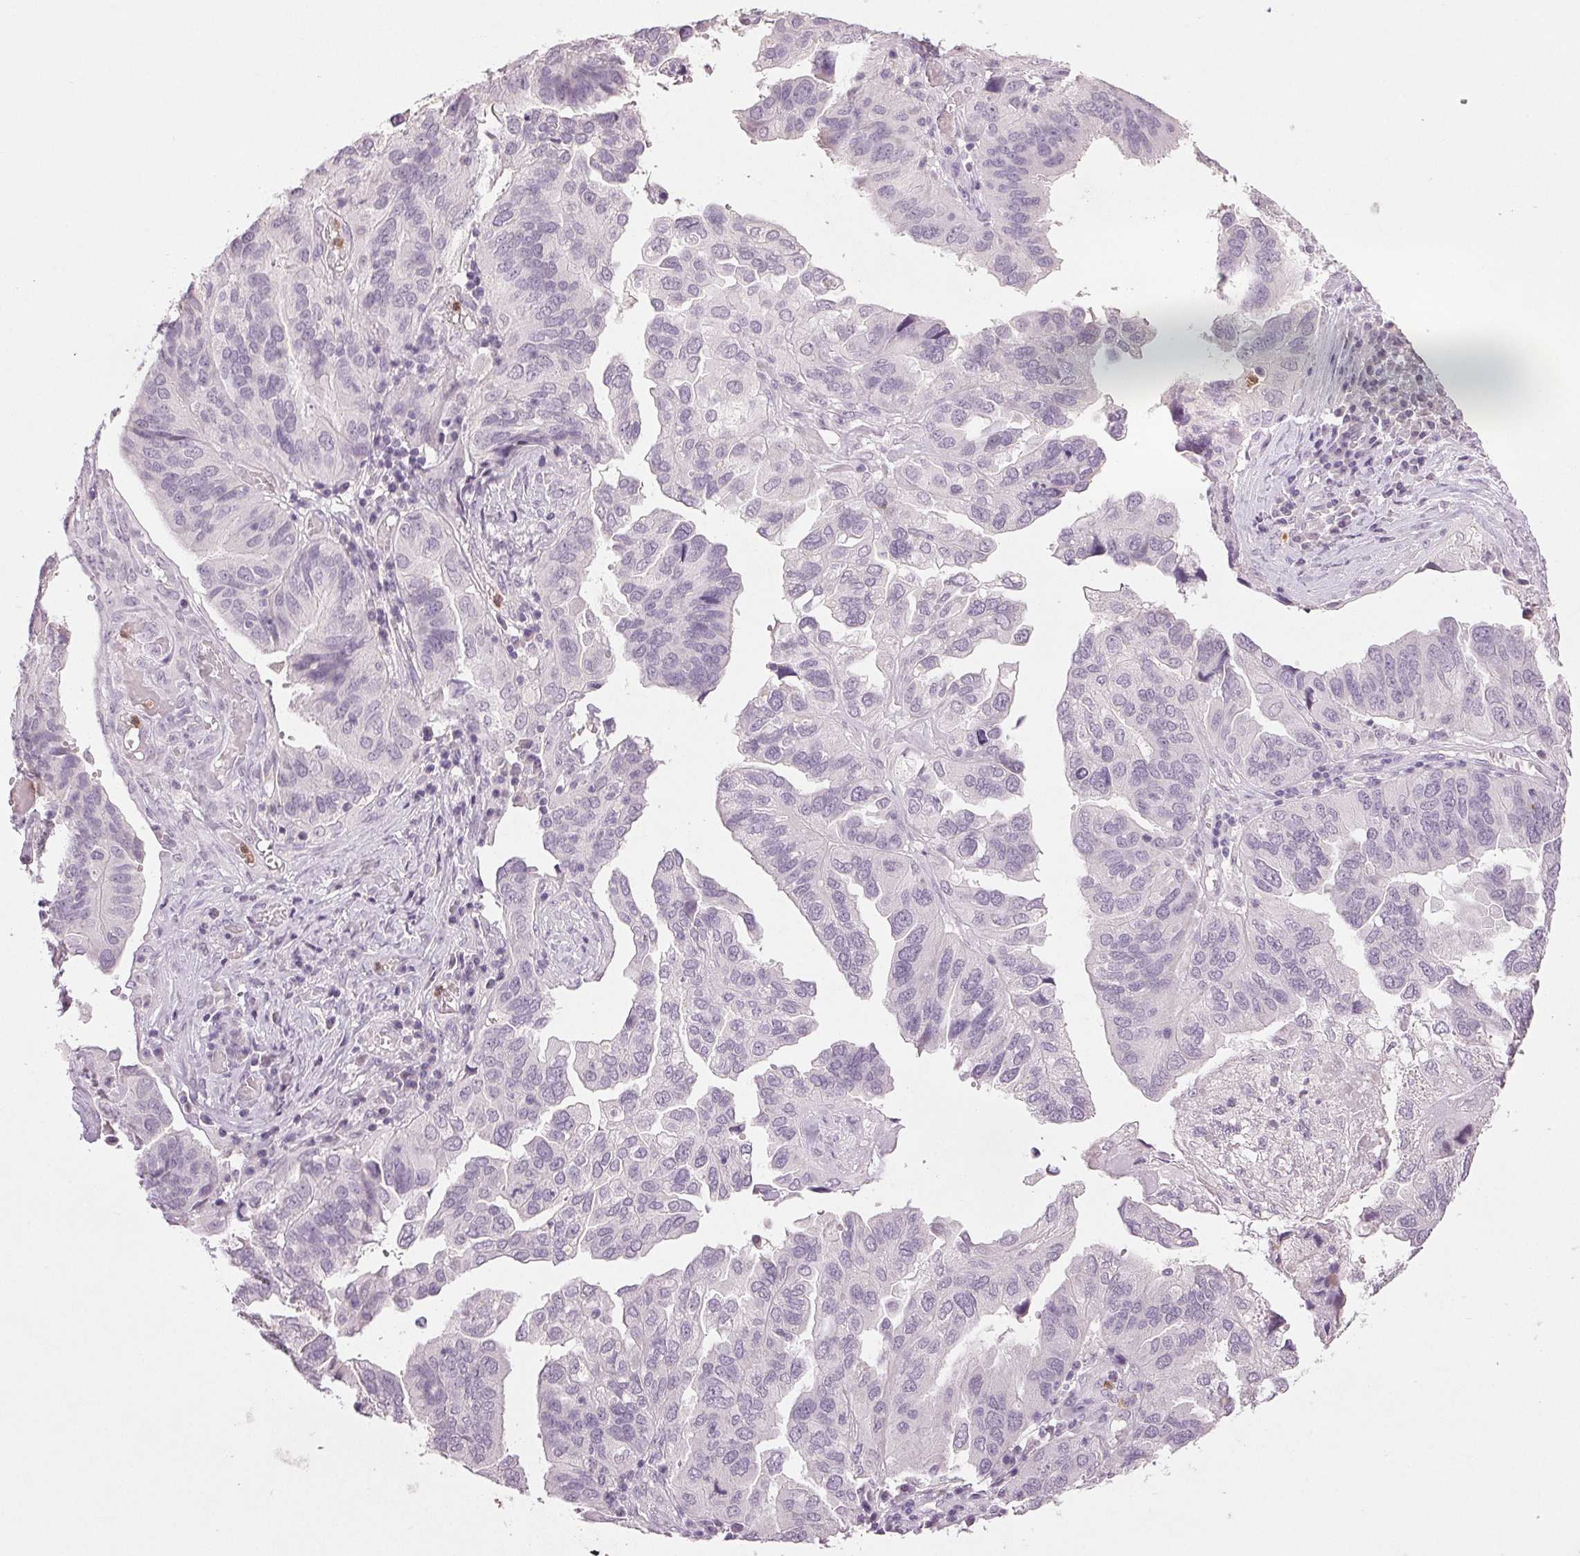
{"staining": {"intensity": "negative", "quantity": "none", "location": "none"}, "tissue": "ovarian cancer", "cell_type": "Tumor cells", "image_type": "cancer", "snomed": [{"axis": "morphology", "description": "Cystadenocarcinoma, serous, NOS"}, {"axis": "topography", "description": "Ovary"}], "caption": "This is an immunohistochemistry histopathology image of human serous cystadenocarcinoma (ovarian). There is no expression in tumor cells.", "gene": "LTF", "patient": {"sex": "female", "age": 79}}